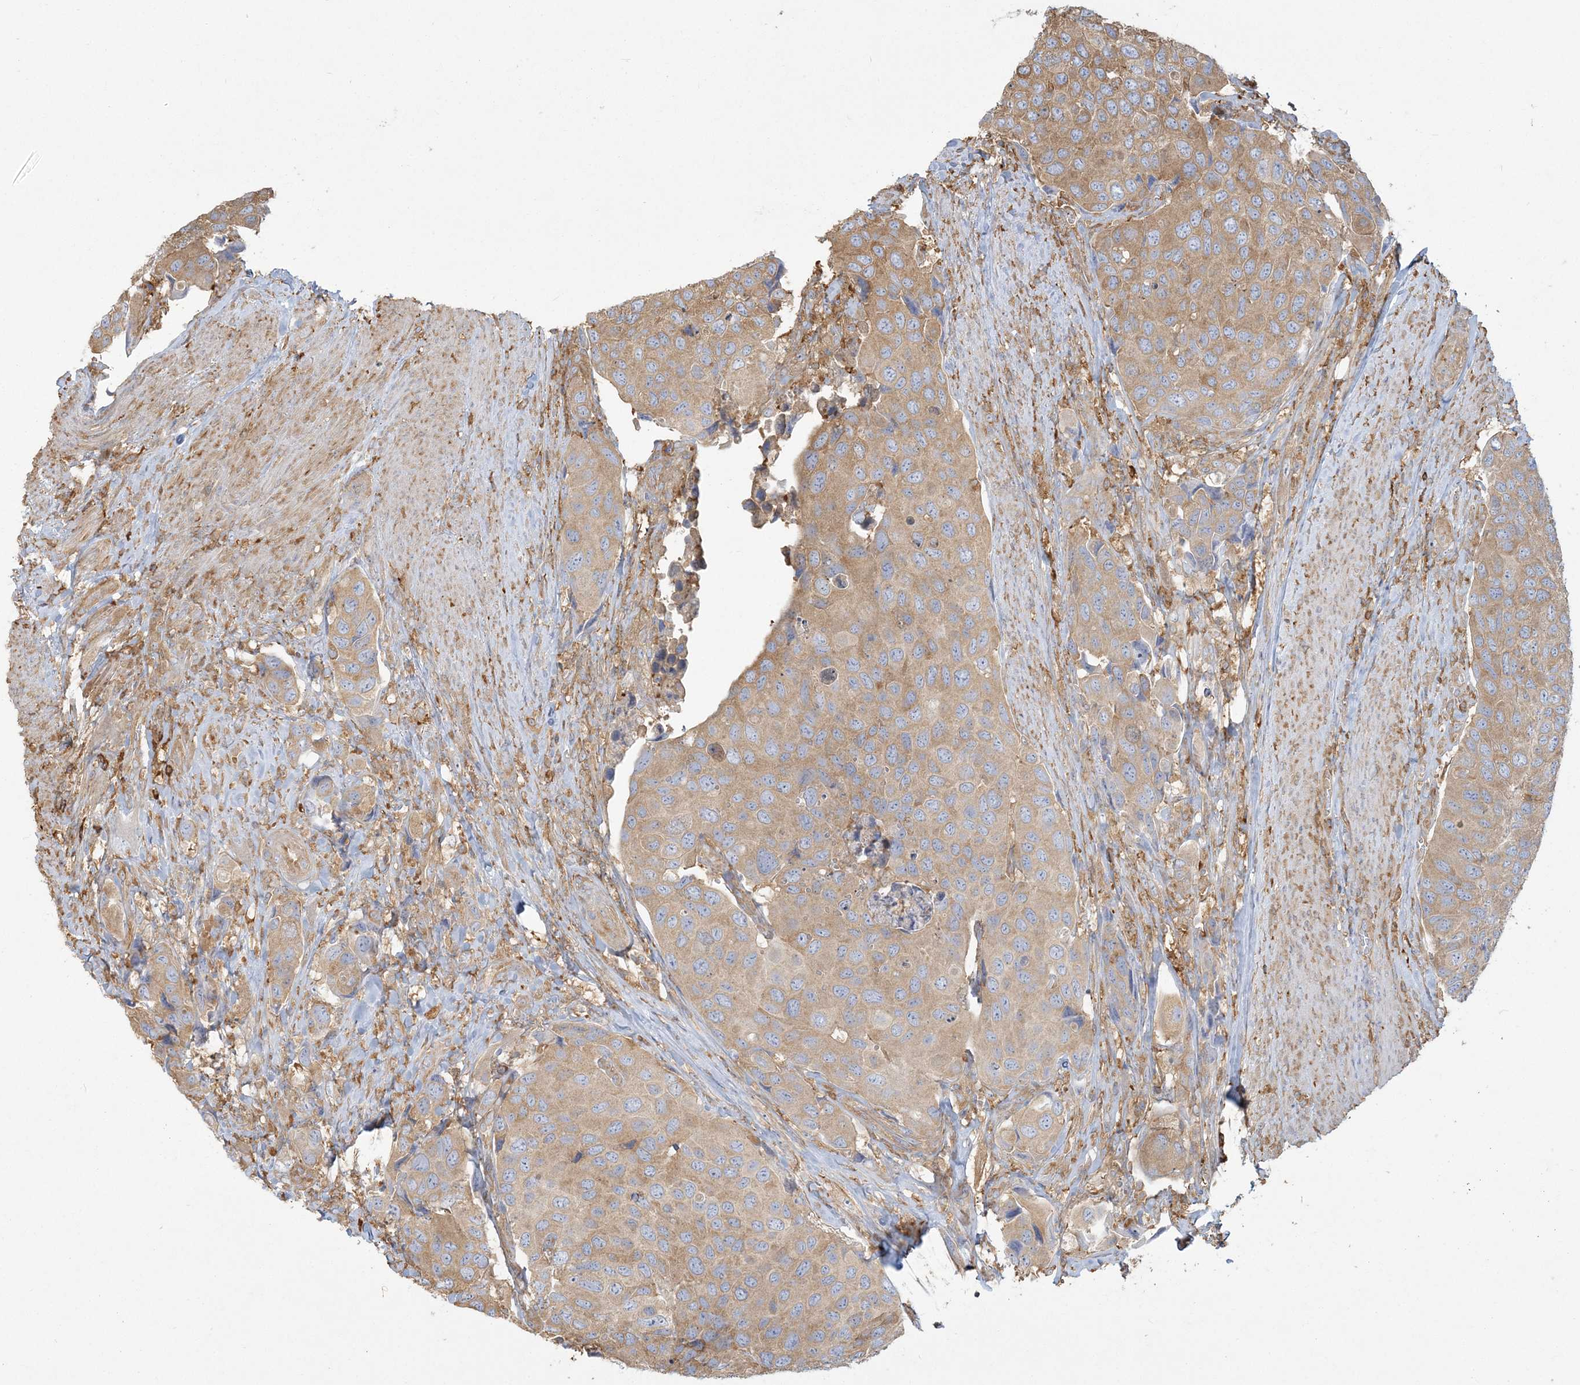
{"staining": {"intensity": "moderate", "quantity": ">75%", "location": "cytoplasmic/membranous"}, "tissue": "urothelial cancer", "cell_type": "Tumor cells", "image_type": "cancer", "snomed": [{"axis": "morphology", "description": "Urothelial carcinoma, High grade"}, {"axis": "topography", "description": "Urinary bladder"}], "caption": "A high-resolution image shows immunohistochemistry staining of high-grade urothelial carcinoma, which shows moderate cytoplasmic/membranous expression in about >75% of tumor cells.", "gene": "ANKS1A", "patient": {"sex": "male", "age": 74}}